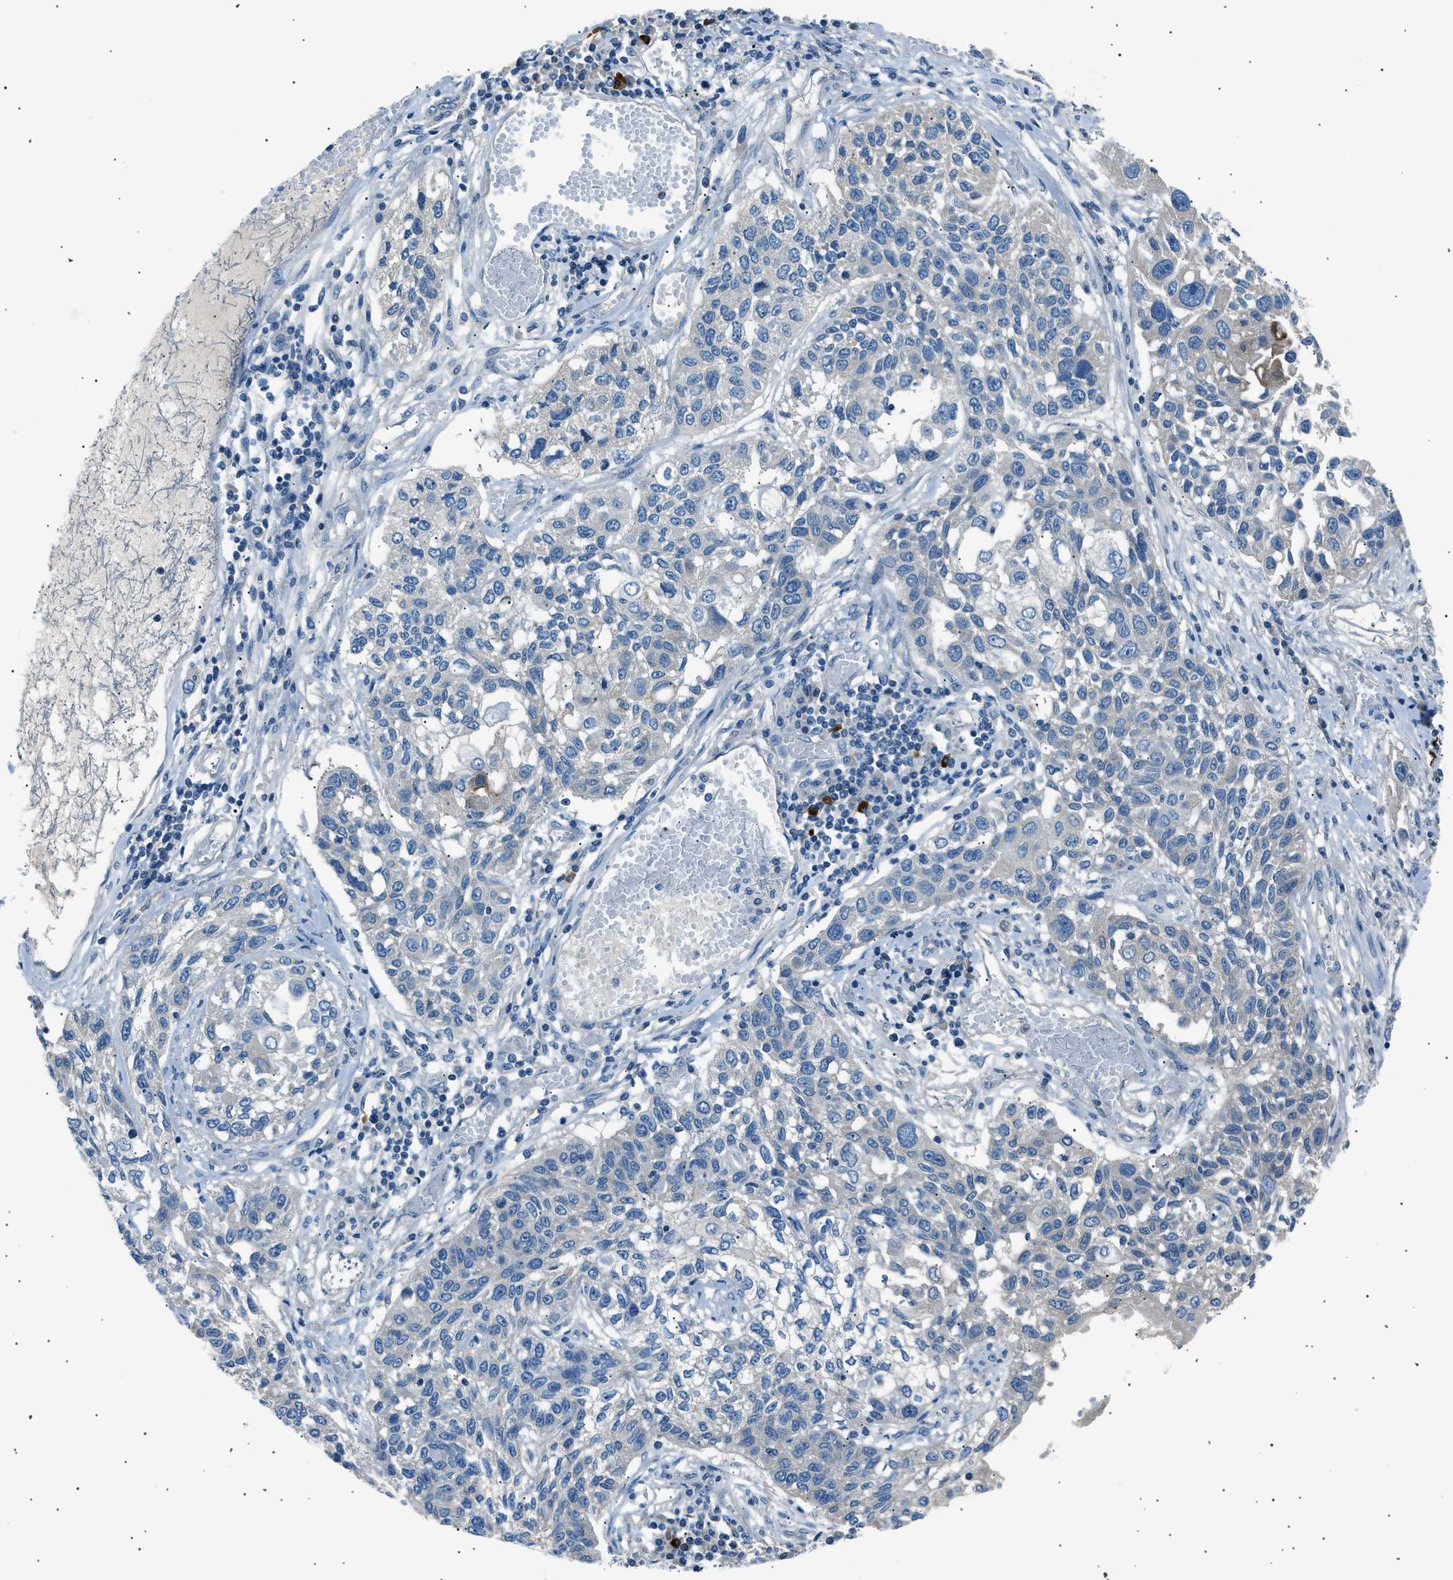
{"staining": {"intensity": "negative", "quantity": "none", "location": "none"}, "tissue": "lung cancer", "cell_type": "Tumor cells", "image_type": "cancer", "snomed": [{"axis": "morphology", "description": "Squamous cell carcinoma, NOS"}, {"axis": "topography", "description": "Lung"}], "caption": "High power microscopy histopathology image of an immunohistochemistry micrograph of lung cancer (squamous cell carcinoma), revealing no significant positivity in tumor cells. The staining is performed using DAB (3,3'-diaminobenzidine) brown chromogen with nuclei counter-stained in using hematoxylin.", "gene": "LRRC37B", "patient": {"sex": "male", "age": 71}}